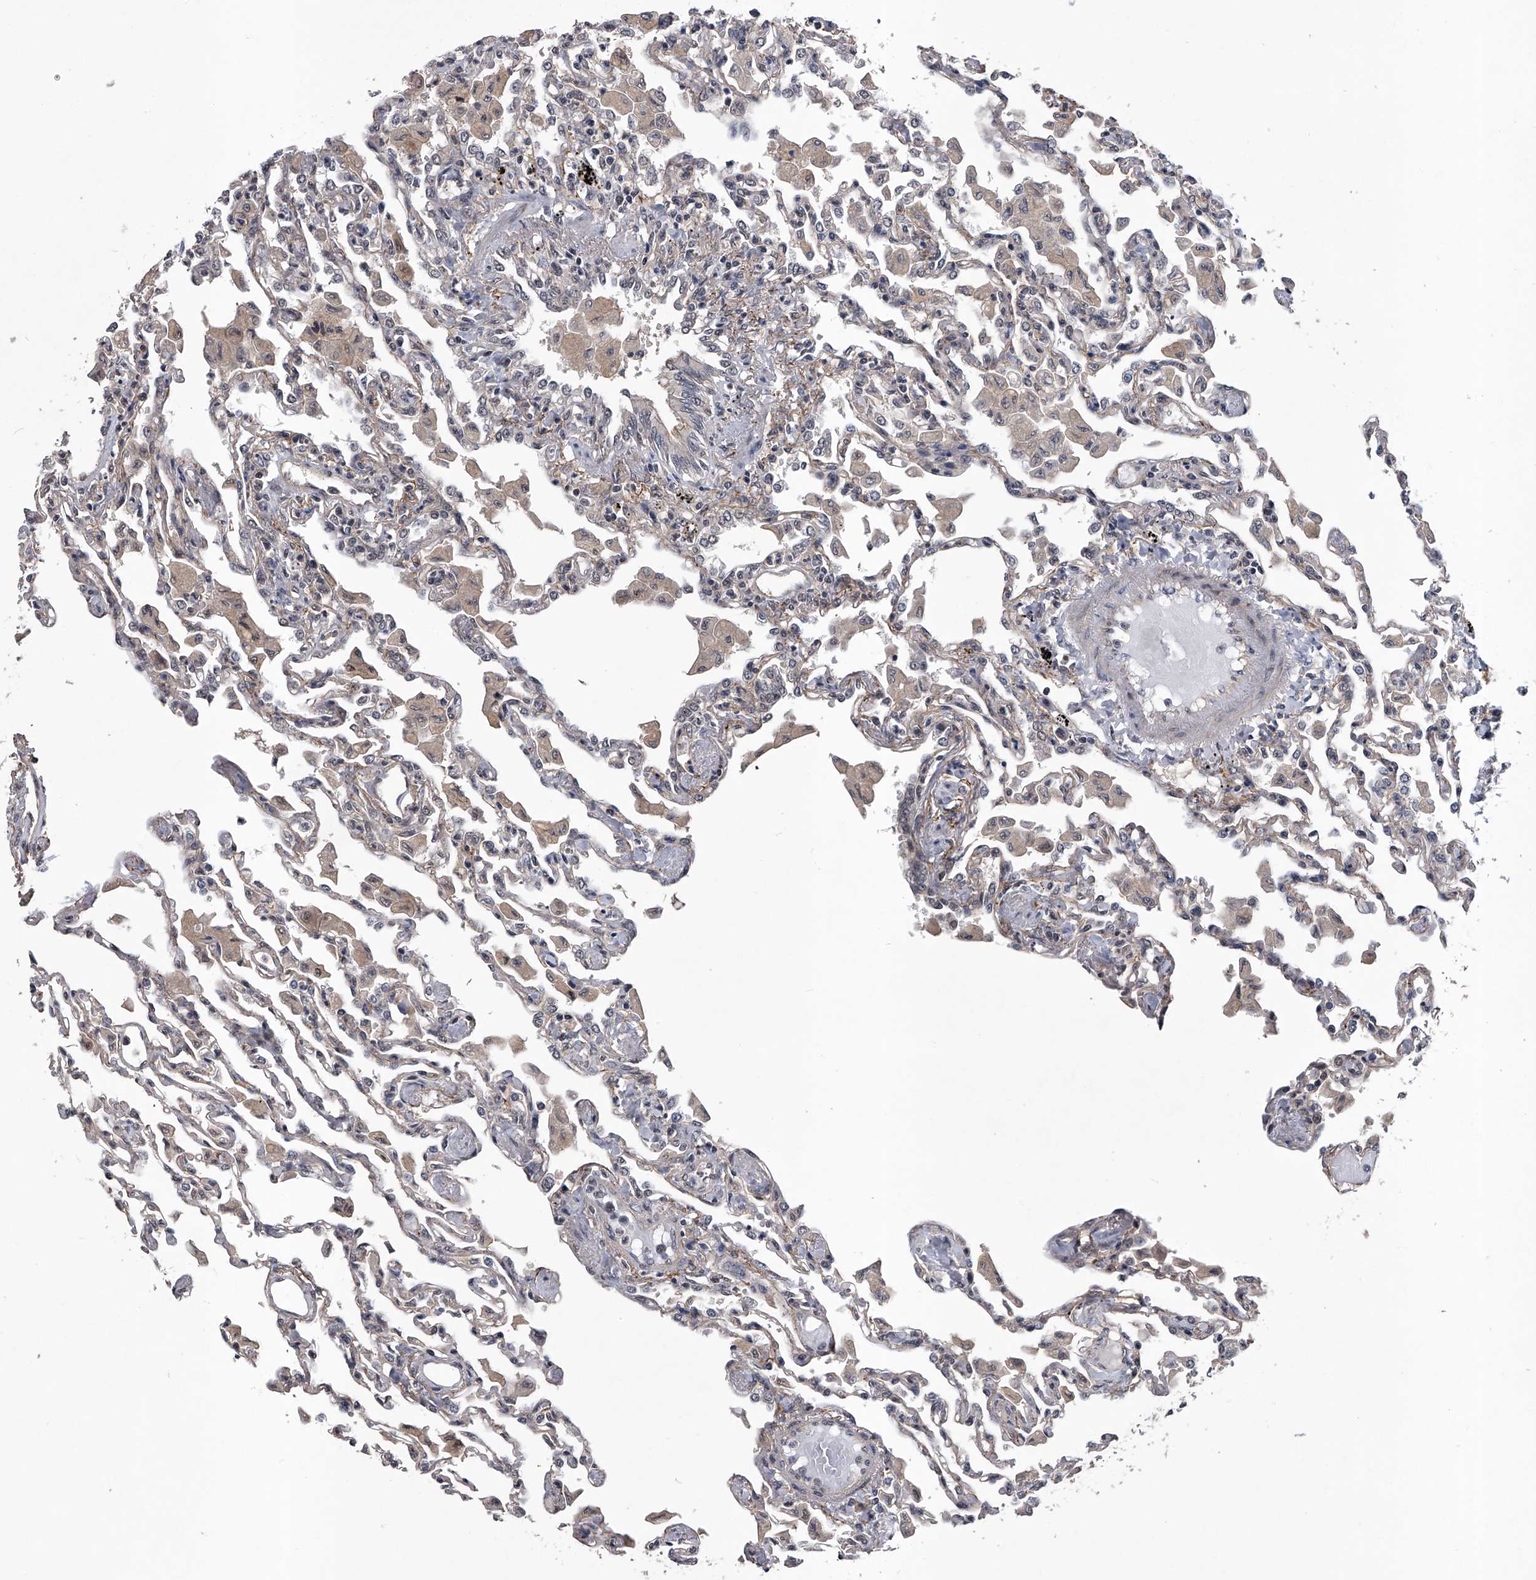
{"staining": {"intensity": "negative", "quantity": "none", "location": "none"}, "tissue": "lung", "cell_type": "Alveolar cells", "image_type": "normal", "snomed": [{"axis": "morphology", "description": "Normal tissue, NOS"}, {"axis": "topography", "description": "Bronchus"}, {"axis": "topography", "description": "Lung"}], "caption": "The immunohistochemistry micrograph has no significant positivity in alveolar cells of lung. (DAB (3,3'-diaminobenzidine) immunohistochemistry (IHC), high magnification).", "gene": "SLC12A8", "patient": {"sex": "female", "age": 49}}